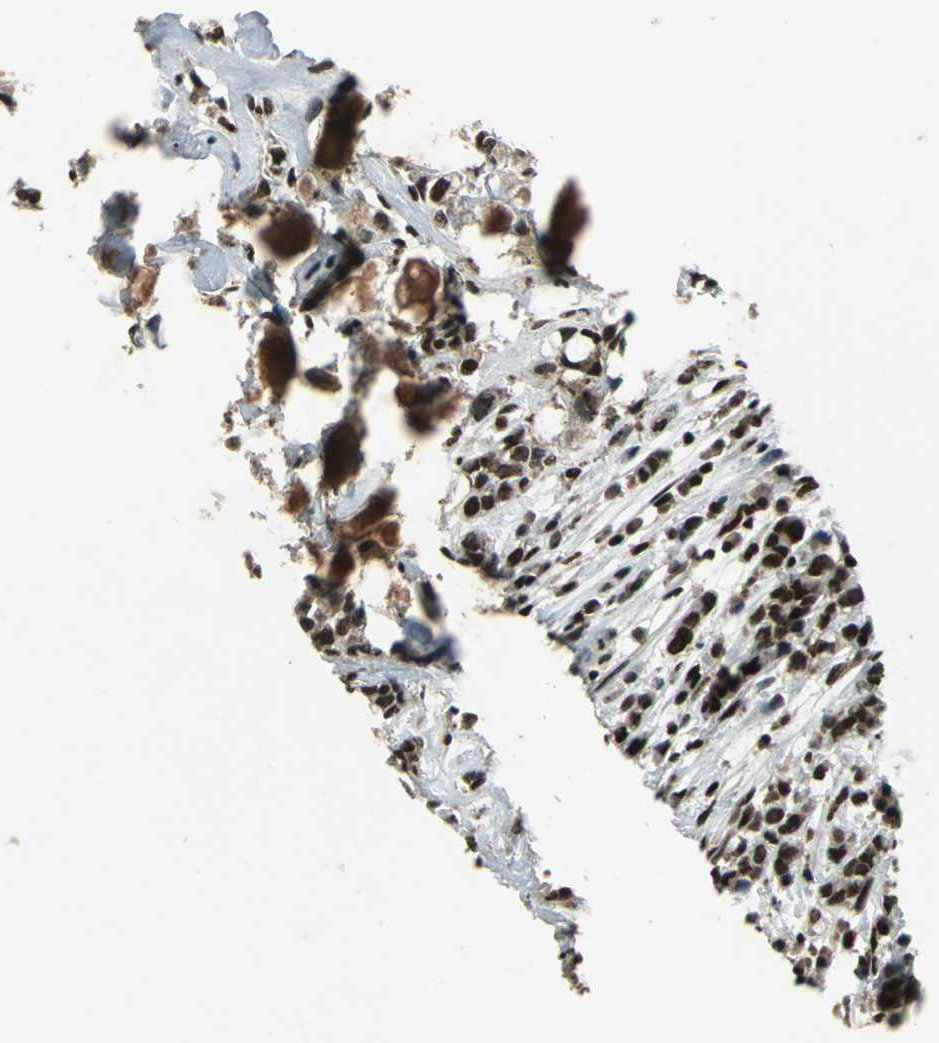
{"staining": {"intensity": "strong", "quantity": ">75%", "location": "nuclear"}, "tissue": "head and neck cancer", "cell_type": "Tumor cells", "image_type": "cancer", "snomed": [{"axis": "morphology", "description": "Adenocarcinoma, NOS"}, {"axis": "topography", "description": "Salivary gland"}, {"axis": "topography", "description": "Head-Neck"}], "caption": "Adenocarcinoma (head and neck) stained for a protein (brown) reveals strong nuclear positive expression in about >75% of tumor cells.", "gene": "MTA2", "patient": {"sex": "female", "age": 65}}